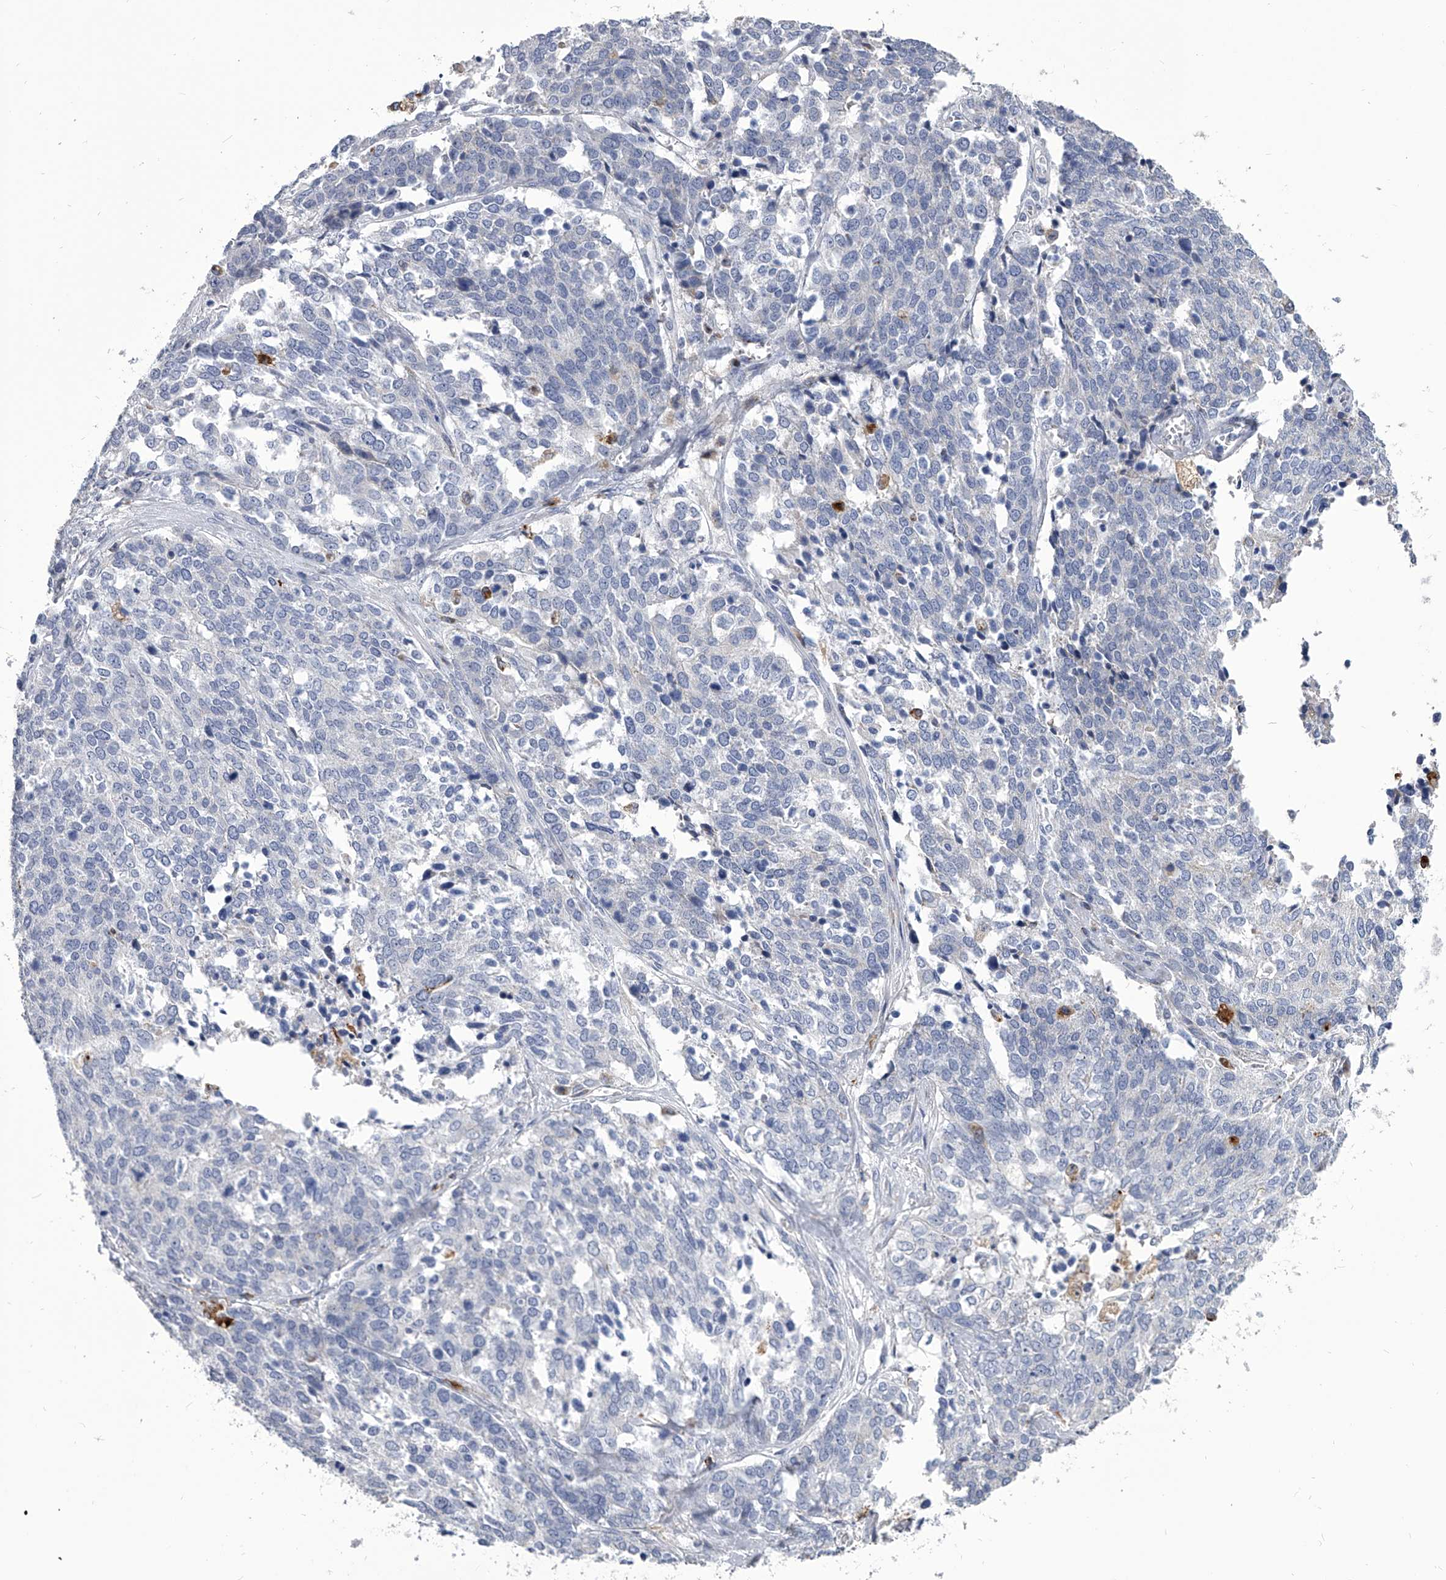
{"staining": {"intensity": "negative", "quantity": "none", "location": "none"}, "tissue": "ovarian cancer", "cell_type": "Tumor cells", "image_type": "cancer", "snomed": [{"axis": "morphology", "description": "Cystadenocarcinoma, serous, NOS"}, {"axis": "topography", "description": "Ovary"}], "caption": "IHC histopathology image of neoplastic tissue: ovarian cancer (serous cystadenocarcinoma) stained with DAB shows no significant protein expression in tumor cells.", "gene": "SPP1", "patient": {"sex": "female", "age": 44}}